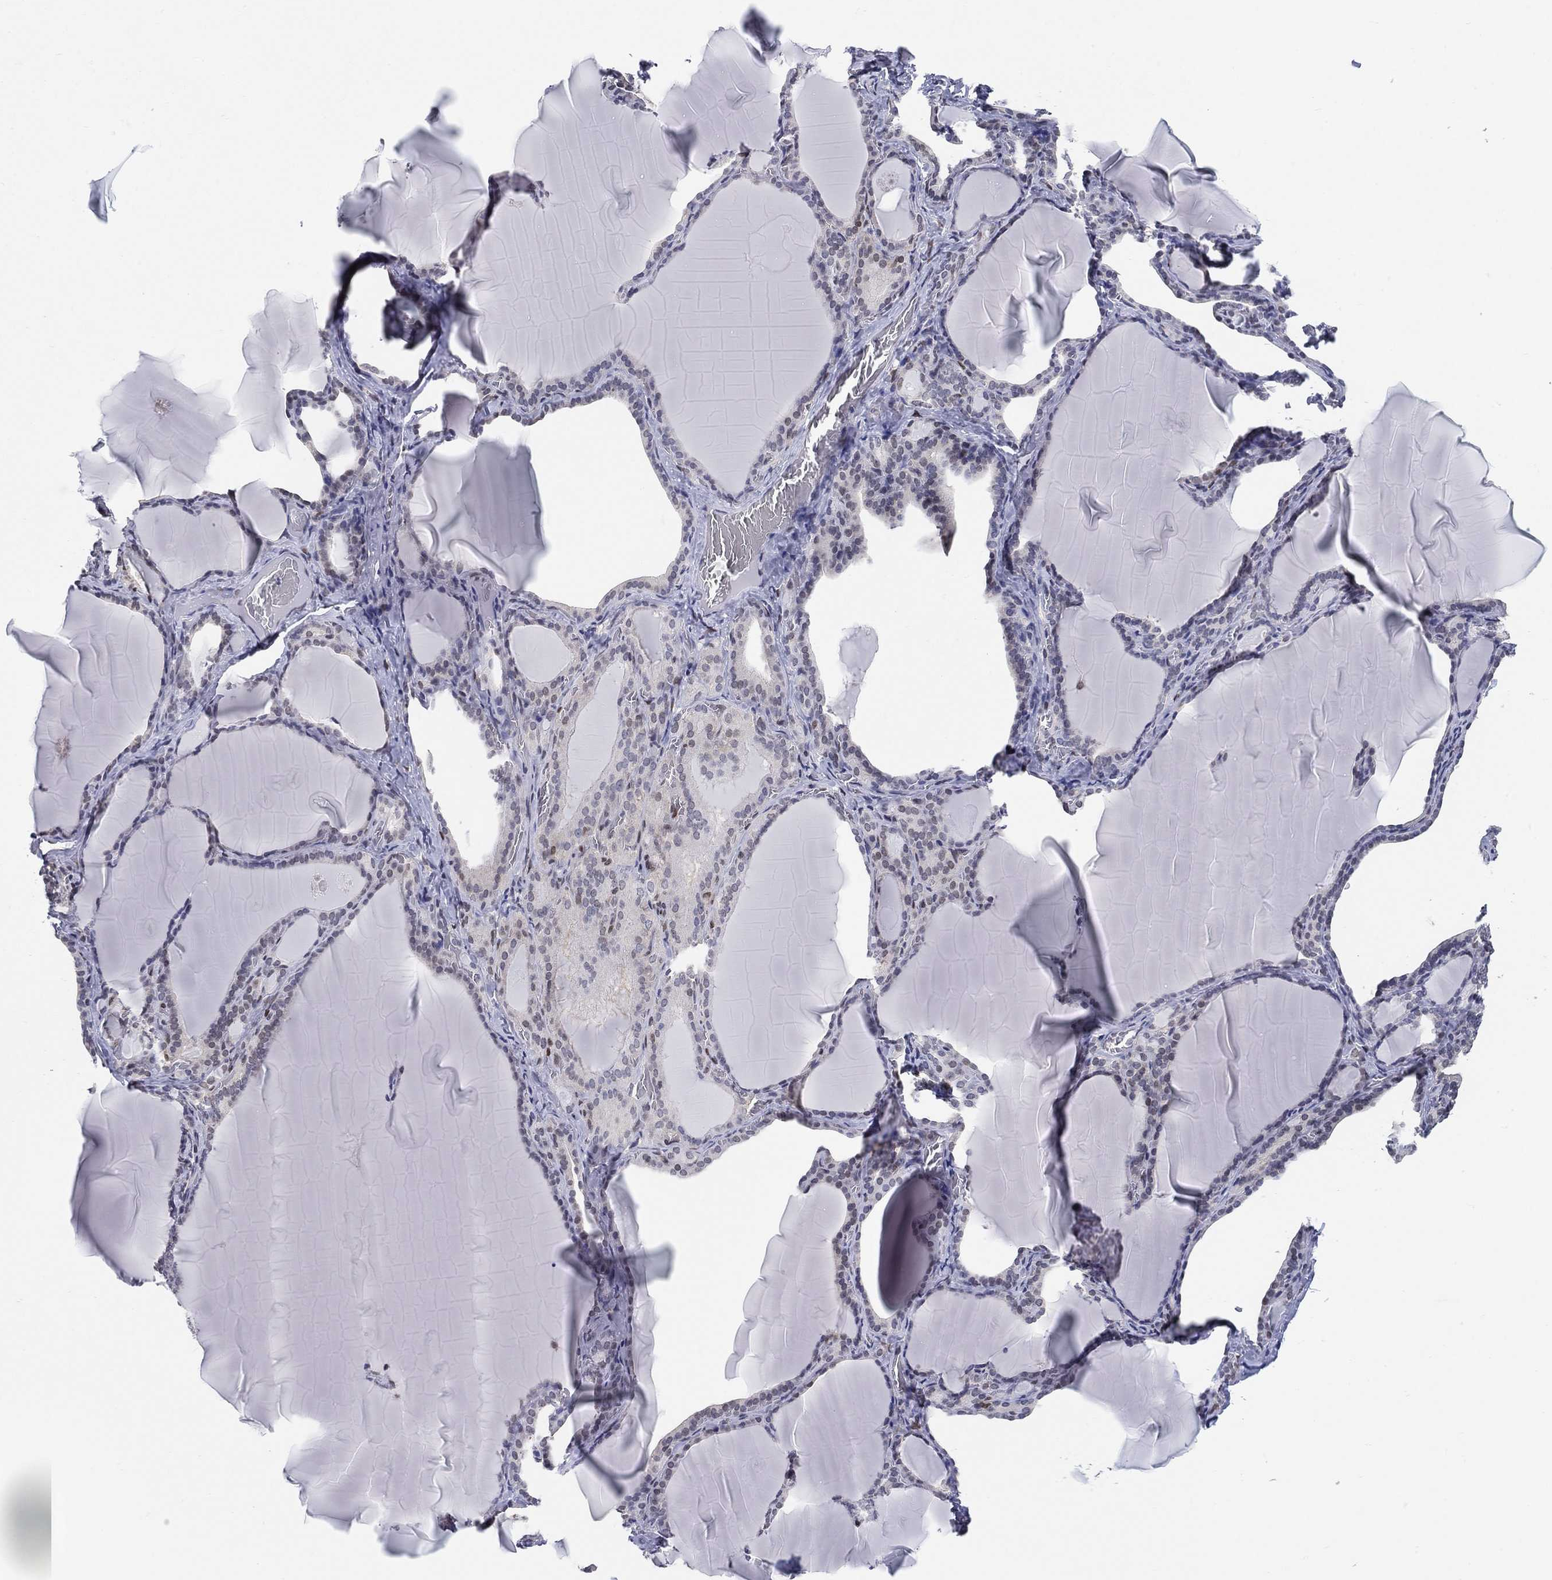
{"staining": {"intensity": "moderate", "quantity": "<25%", "location": "nuclear"}, "tissue": "thyroid gland", "cell_type": "Glandular cells", "image_type": "normal", "snomed": [{"axis": "morphology", "description": "Normal tissue, NOS"}, {"axis": "morphology", "description": "Hyperplasia, NOS"}, {"axis": "topography", "description": "Thyroid gland"}], "caption": "Thyroid gland stained for a protein shows moderate nuclear positivity in glandular cells.", "gene": "CENPE", "patient": {"sex": "female", "age": 27}}